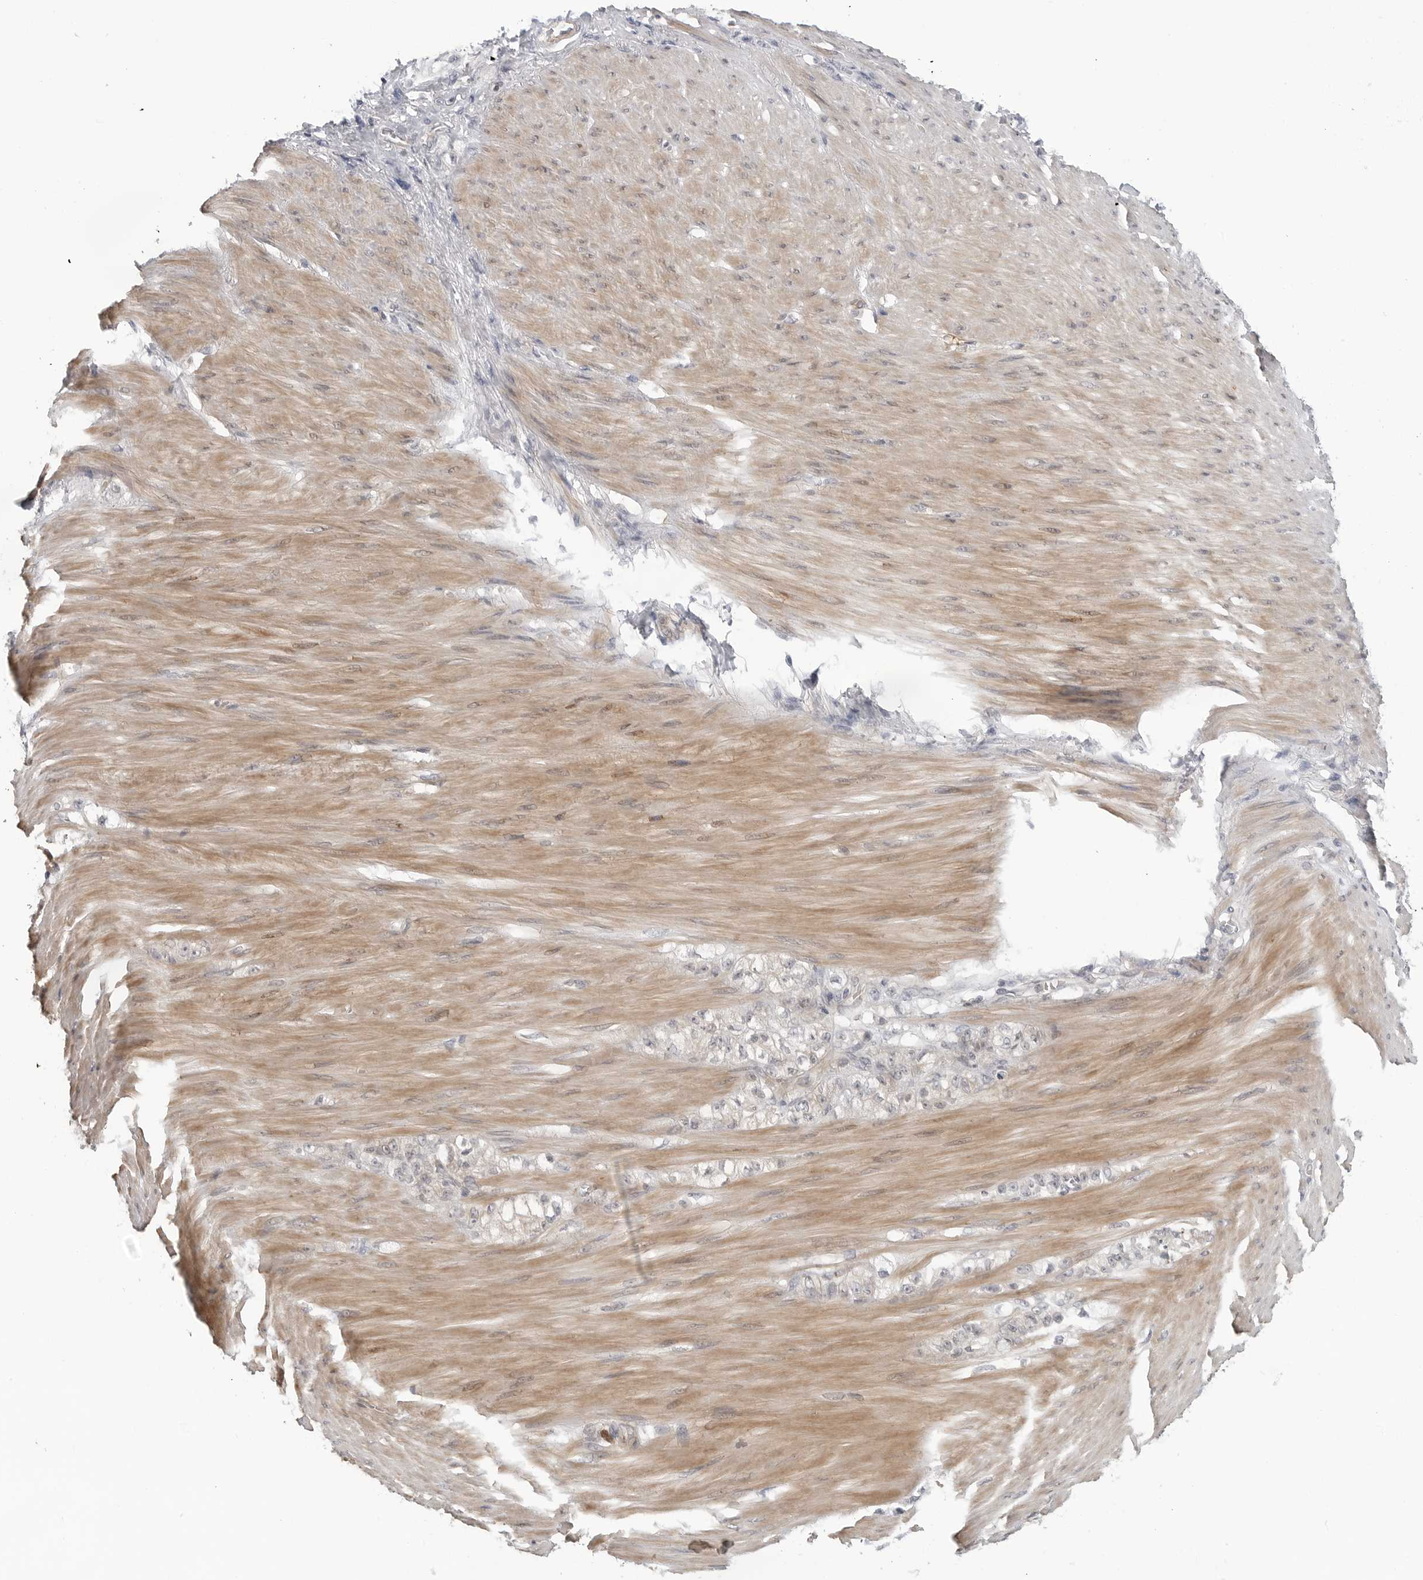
{"staining": {"intensity": "negative", "quantity": "none", "location": "none"}, "tissue": "stomach cancer", "cell_type": "Tumor cells", "image_type": "cancer", "snomed": [{"axis": "morphology", "description": "Normal tissue, NOS"}, {"axis": "morphology", "description": "Adenocarcinoma, NOS"}, {"axis": "topography", "description": "Stomach"}], "caption": "Immunohistochemical staining of adenocarcinoma (stomach) displays no significant positivity in tumor cells.", "gene": "STXBP3", "patient": {"sex": "male", "age": 82}}